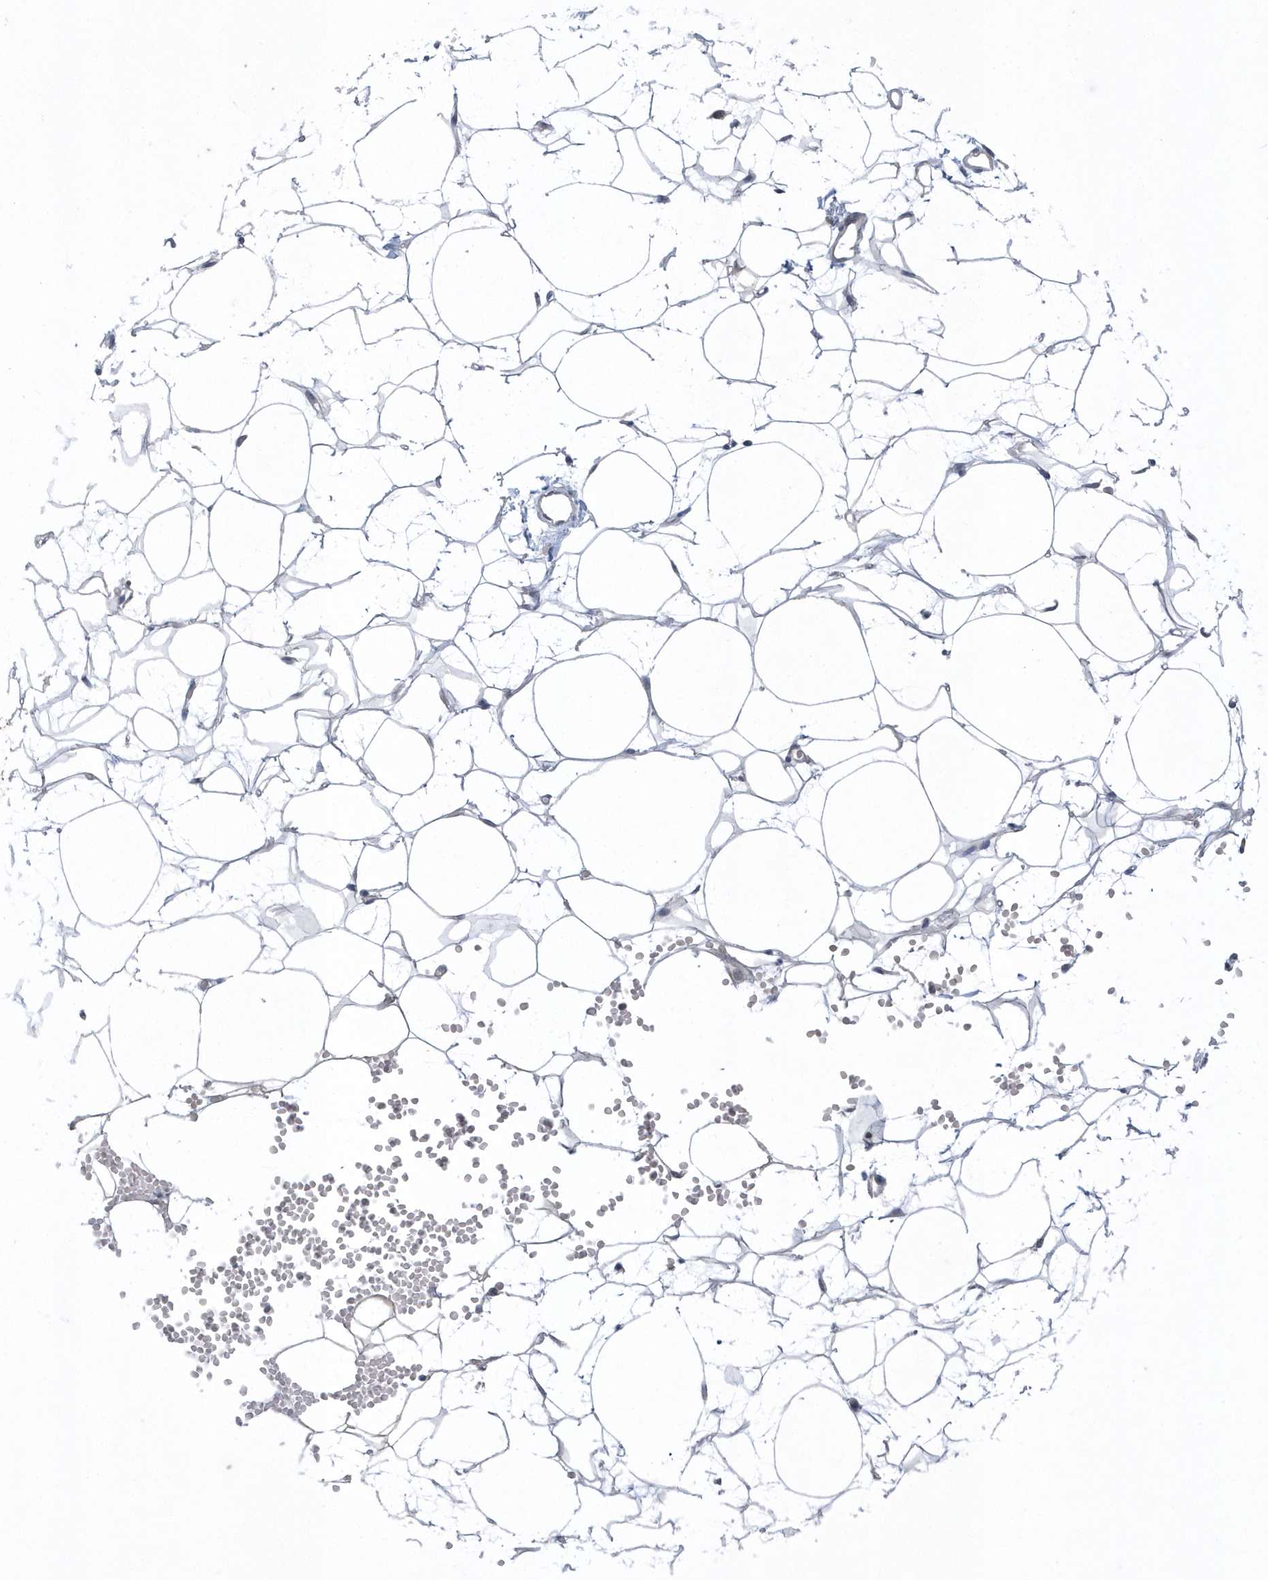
{"staining": {"intensity": "negative", "quantity": "none", "location": "none"}, "tissue": "adipose tissue", "cell_type": "Adipocytes", "image_type": "normal", "snomed": [{"axis": "morphology", "description": "Normal tissue, NOS"}, {"axis": "topography", "description": "Breast"}], "caption": "Immunohistochemical staining of normal adipose tissue exhibits no significant staining in adipocytes. (Stains: DAB (3,3'-diaminobenzidine) immunohistochemistry with hematoxylin counter stain, Microscopy: brightfield microscopy at high magnification).", "gene": "ZC3H12D", "patient": {"sex": "female", "age": 23}}